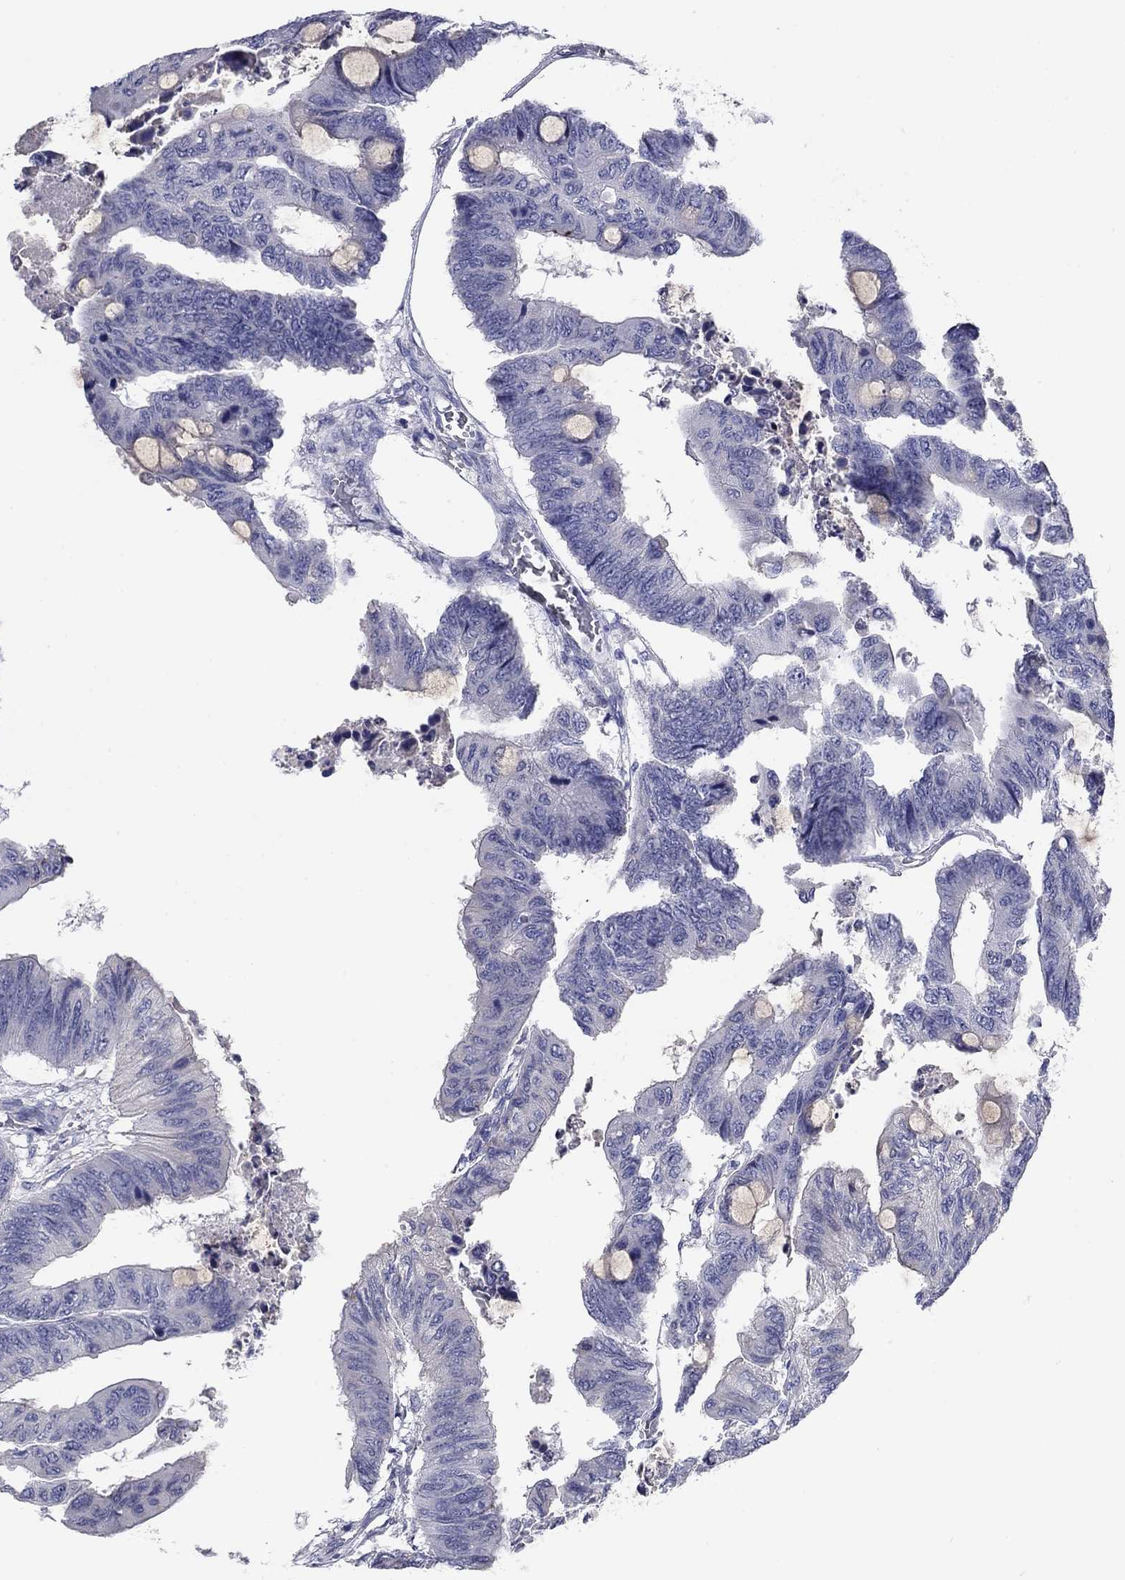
{"staining": {"intensity": "negative", "quantity": "none", "location": "none"}, "tissue": "colorectal cancer", "cell_type": "Tumor cells", "image_type": "cancer", "snomed": [{"axis": "morphology", "description": "Normal tissue, NOS"}, {"axis": "morphology", "description": "Adenocarcinoma, NOS"}, {"axis": "topography", "description": "Rectum"}, {"axis": "topography", "description": "Peripheral nerve tissue"}], "caption": "Immunohistochemistry (IHC) image of neoplastic tissue: human colorectal adenocarcinoma stained with DAB (3,3'-diaminobenzidine) demonstrates no significant protein expression in tumor cells.", "gene": "GRK7", "patient": {"sex": "male", "age": 92}}